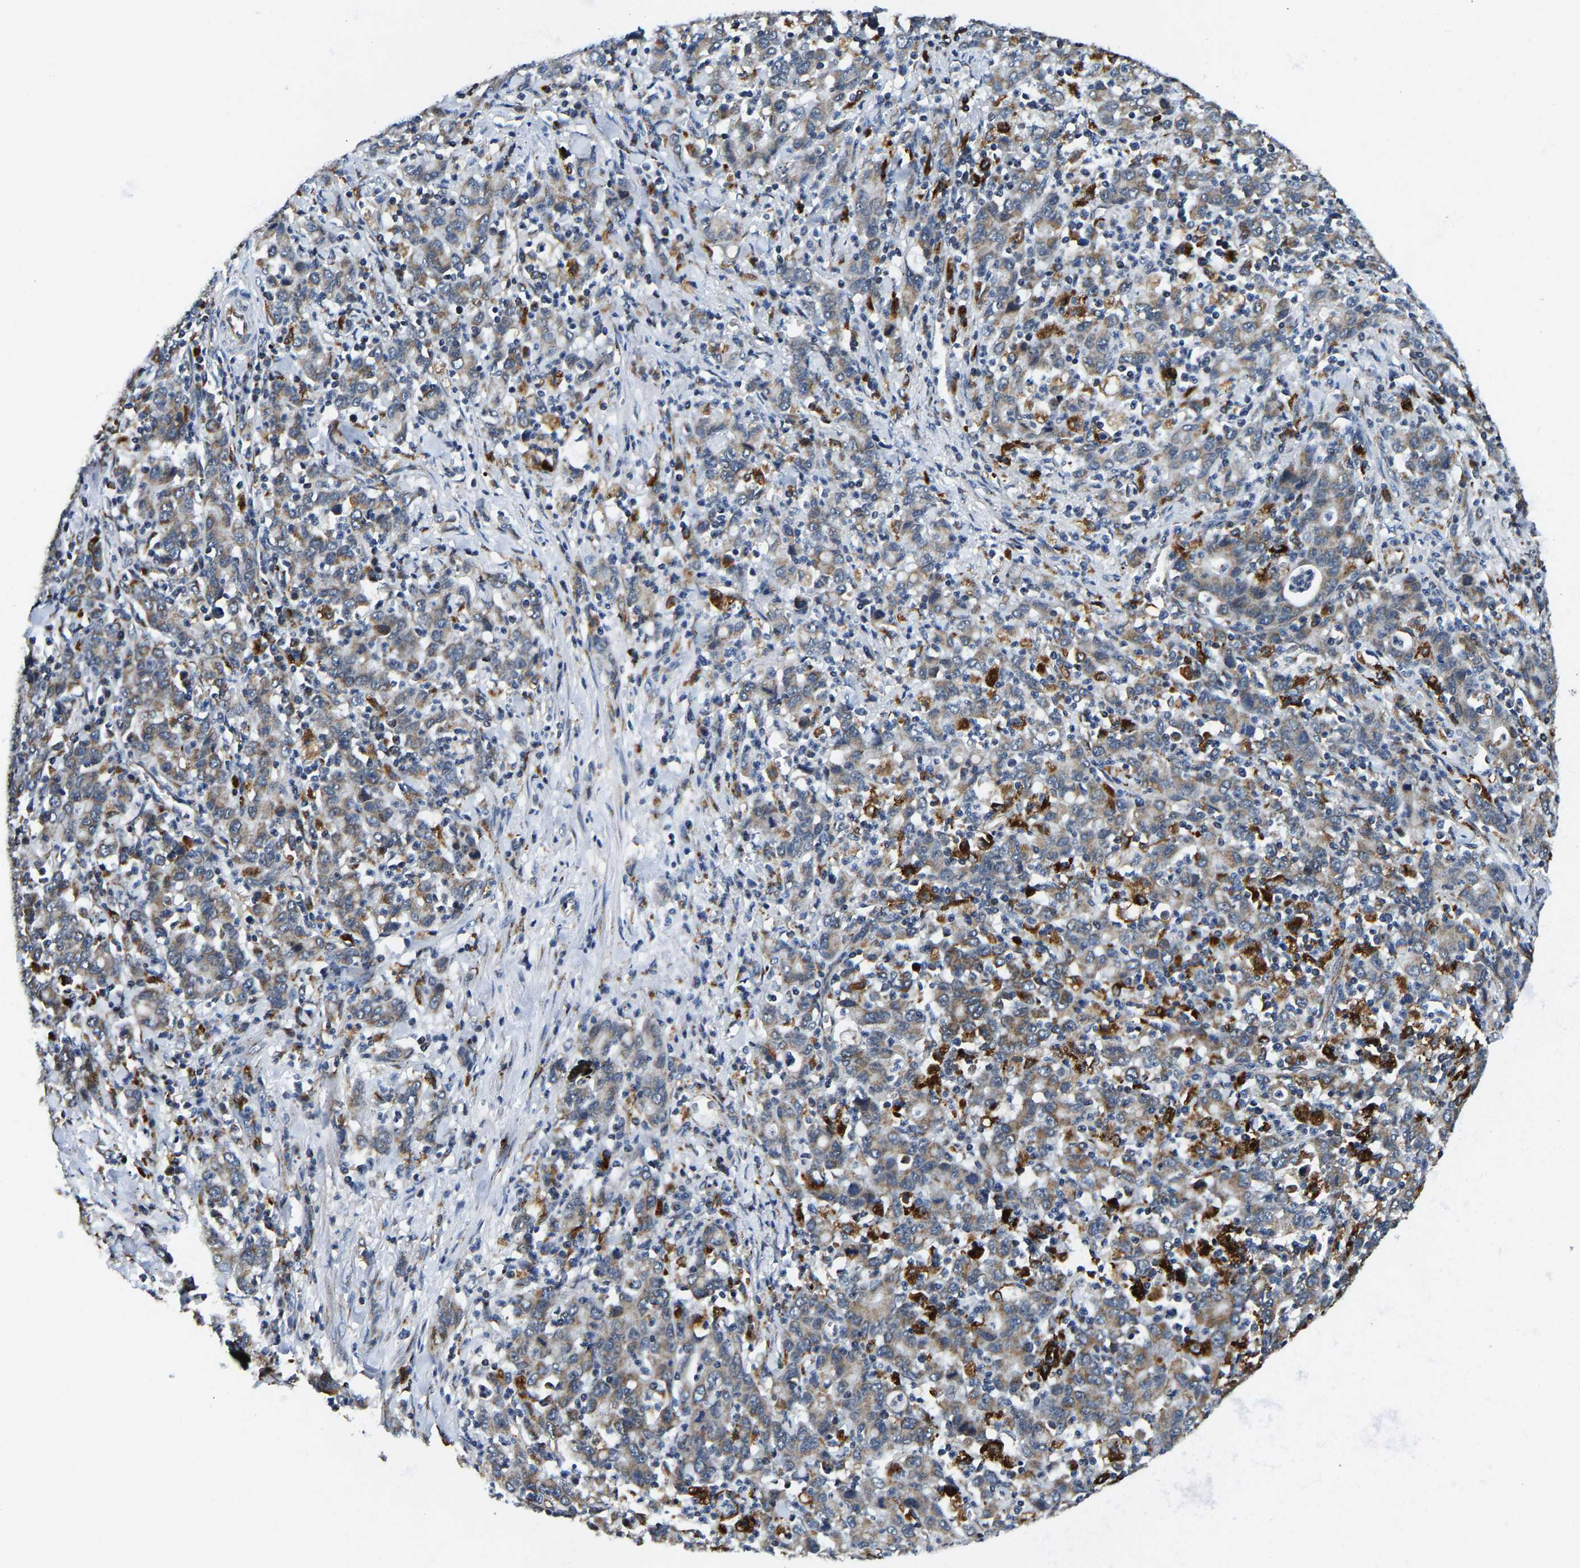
{"staining": {"intensity": "weak", "quantity": ">75%", "location": "cytoplasmic/membranous"}, "tissue": "stomach cancer", "cell_type": "Tumor cells", "image_type": "cancer", "snomed": [{"axis": "morphology", "description": "Adenocarcinoma, NOS"}, {"axis": "topography", "description": "Stomach, upper"}], "caption": "The micrograph displays a brown stain indicating the presence of a protein in the cytoplasmic/membranous of tumor cells in adenocarcinoma (stomach).", "gene": "GIMAP7", "patient": {"sex": "male", "age": 69}}